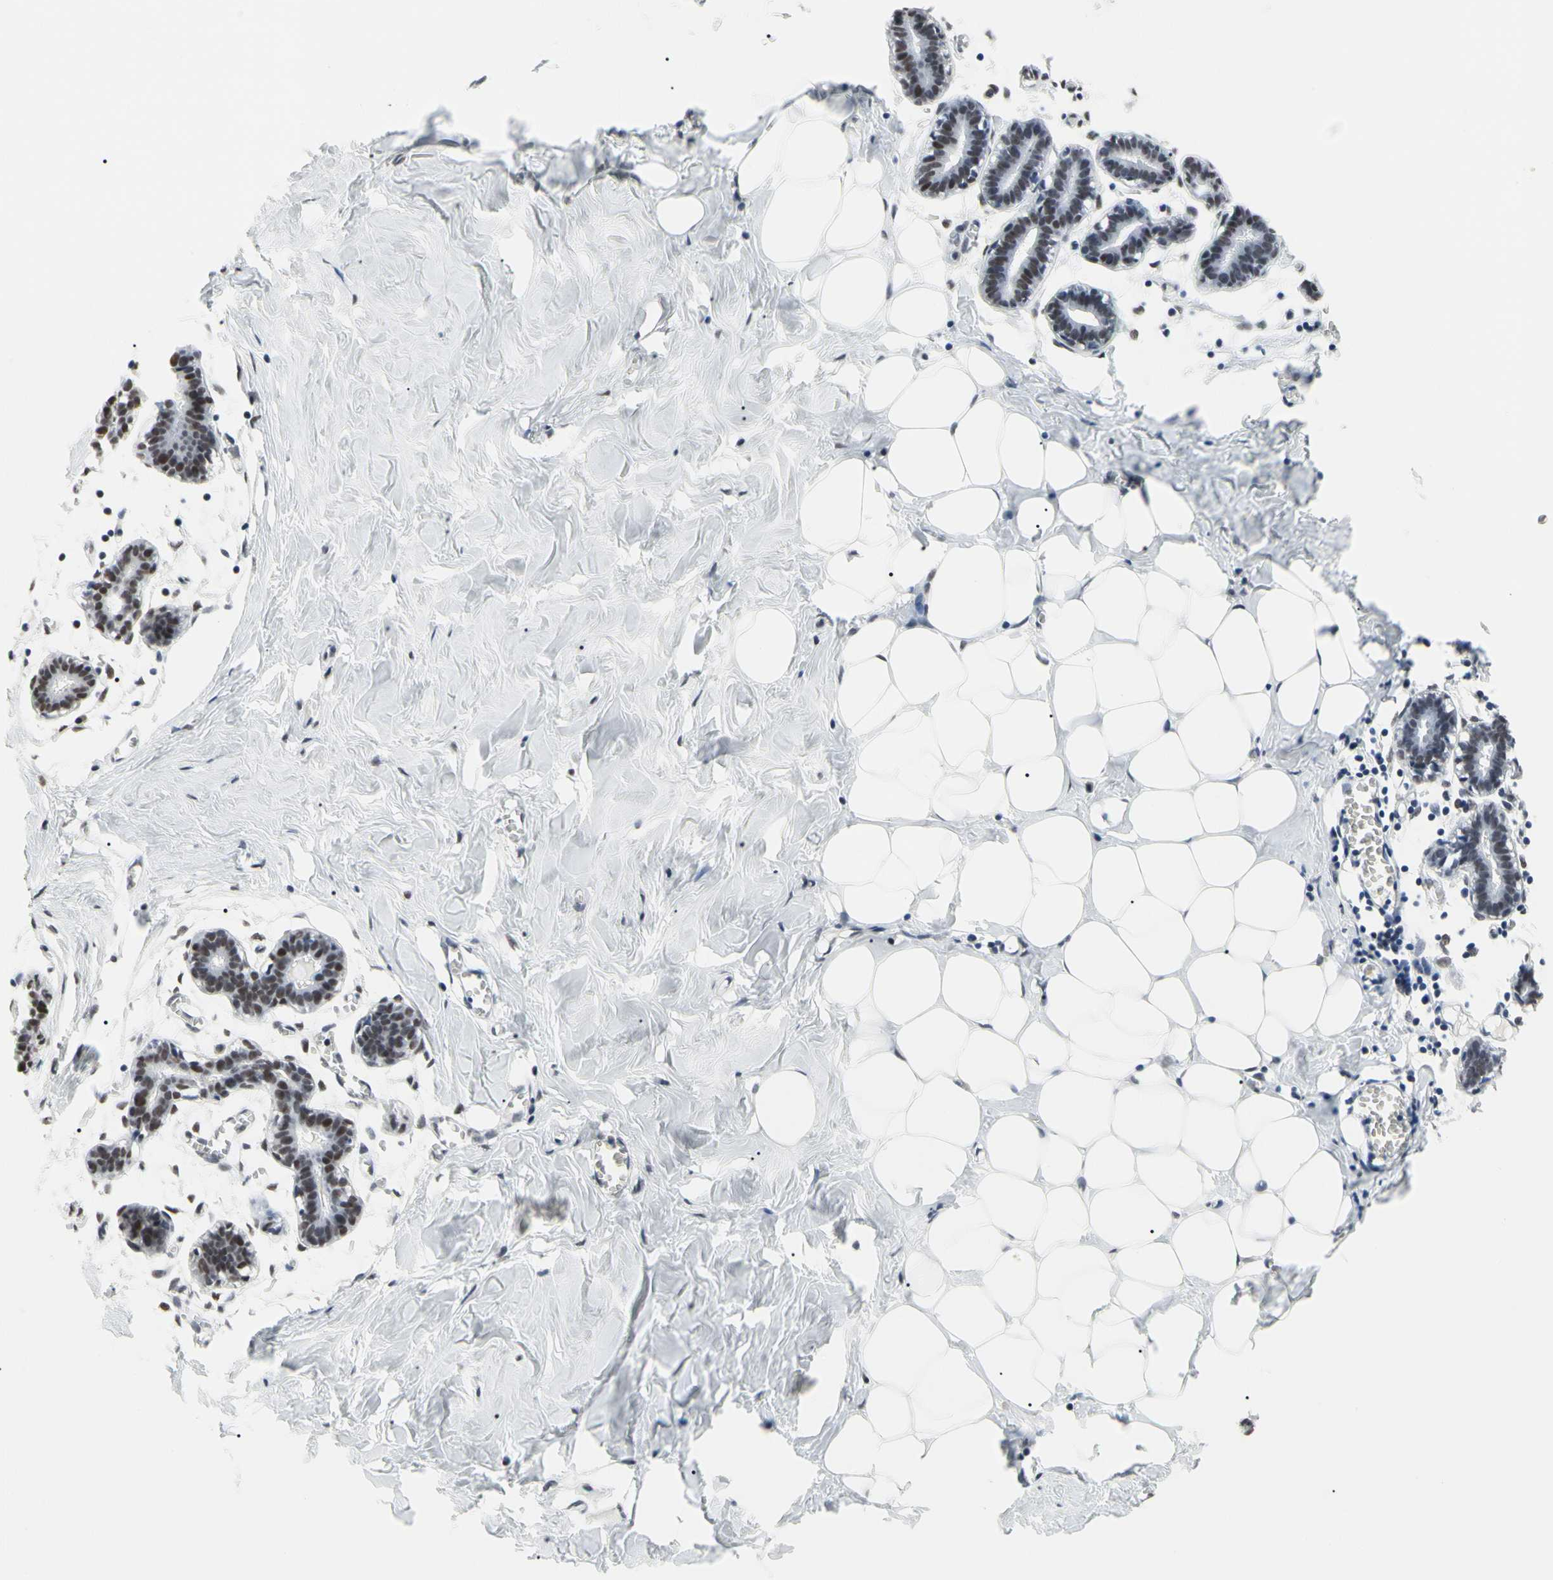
{"staining": {"intensity": "weak", "quantity": "<25%", "location": "nuclear"}, "tissue": "breast", "cell_type": "Adipocytes", "image_type": "normal", "snomed": [{"axis": "morphology", "description": "Normal tissue, NOS"}, {"axis": "topography", "description": "Breast"}], "caption": "A photomicrograph of breast stained for a protein shows no brown staining in adipocytes.", "gene": "FAM98B", "patient": {"sex": "female", "age": 27}}